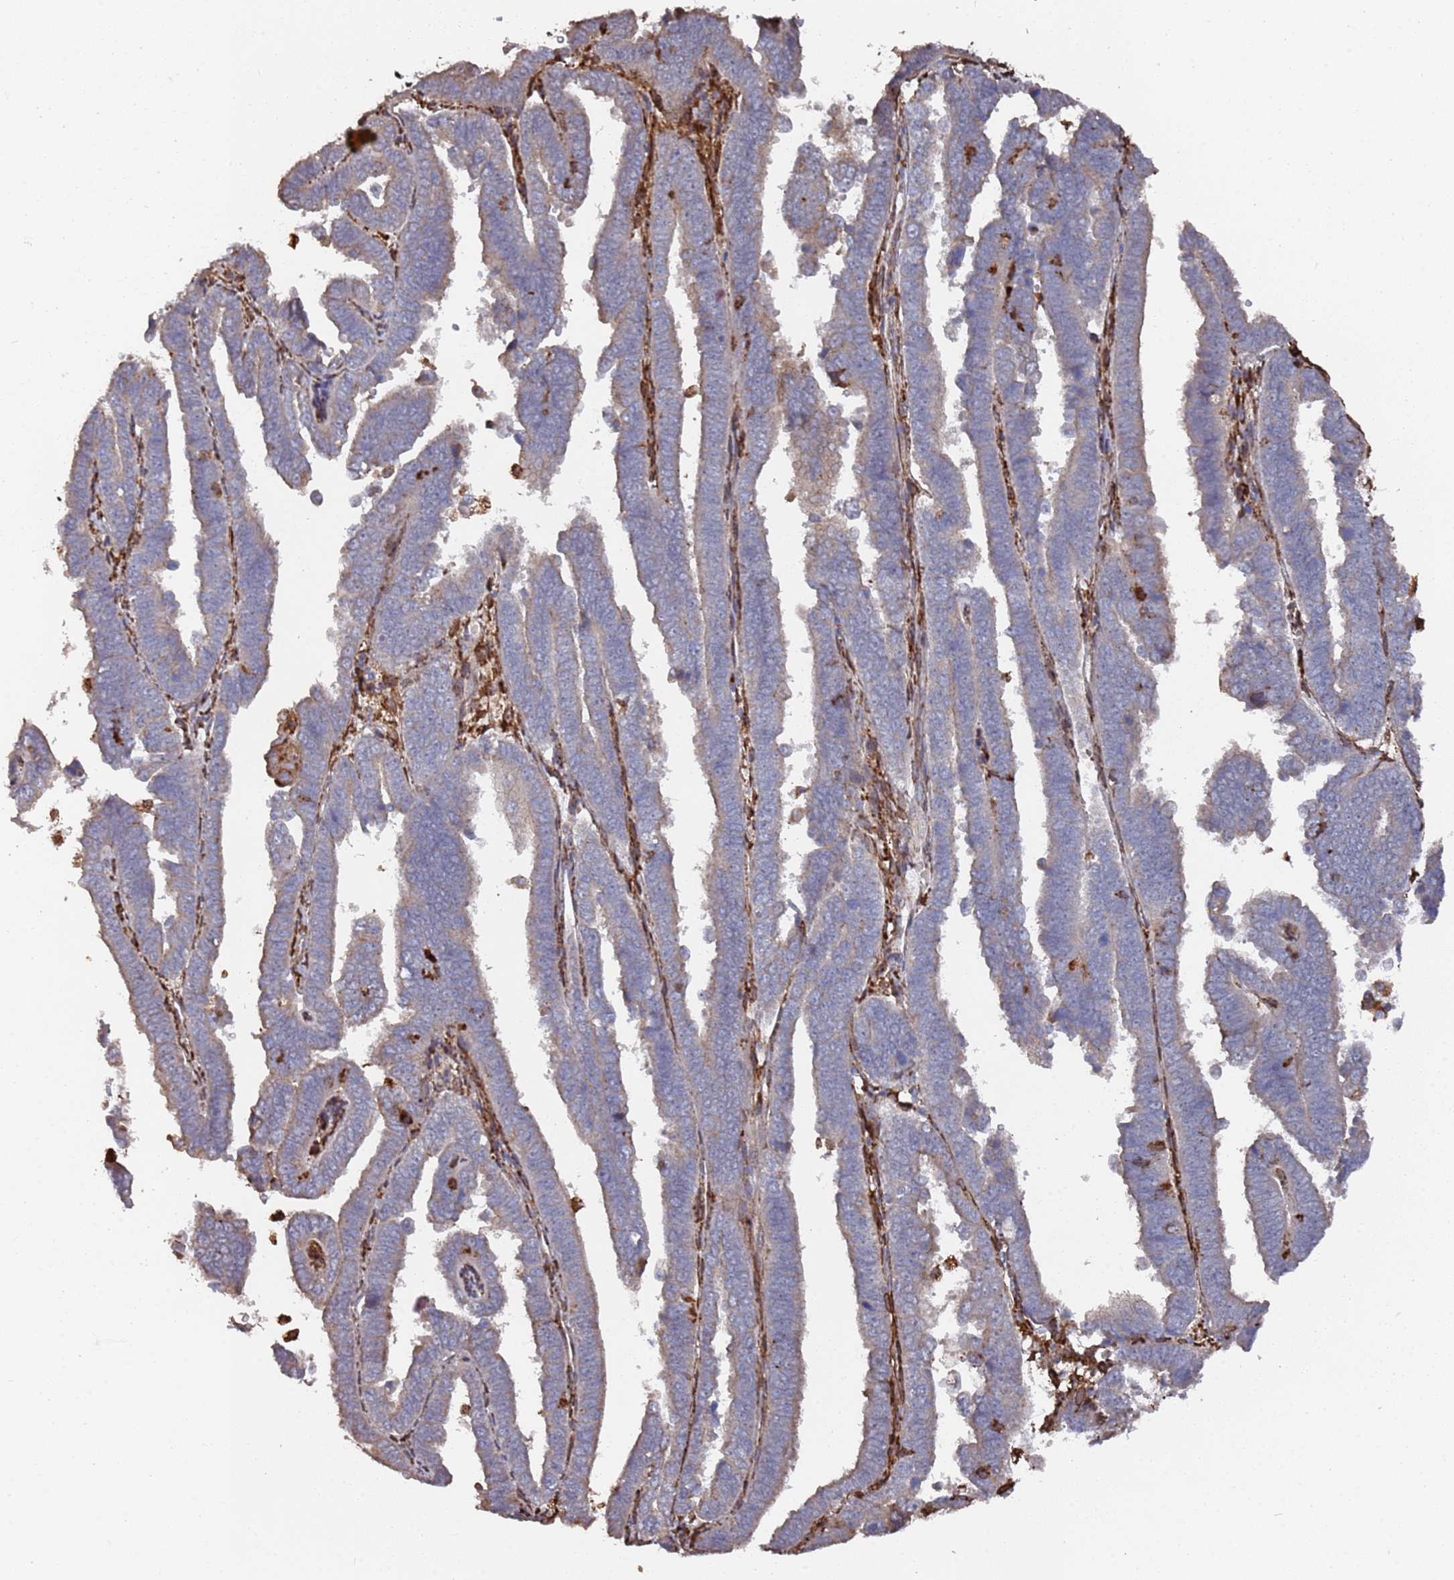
{"staining": {"intensity": "weak", "quantity": "25%-75%", "location": "cytoplasmic/membranous"}, "tissue": "endometrial cancer", "cell_type": "Tumor cells", "image_type": "cancer", "snomed": [{"axis": "morphology", "description": "Adenocarcinoma, NOS"}, {"axis": "topography", "description": "Endometrium"}], "caption": "Immunohistochemistry (IHC) photomicrograph of human endometrial adenocarcinoma stained for a protein (brown), which demonstrates low levels of weak cytoplasmic/membranous staining in about 25%-75% of tumor cells.", "gene": "LACC1", "patient": {"sex": "female", "age": 75}}